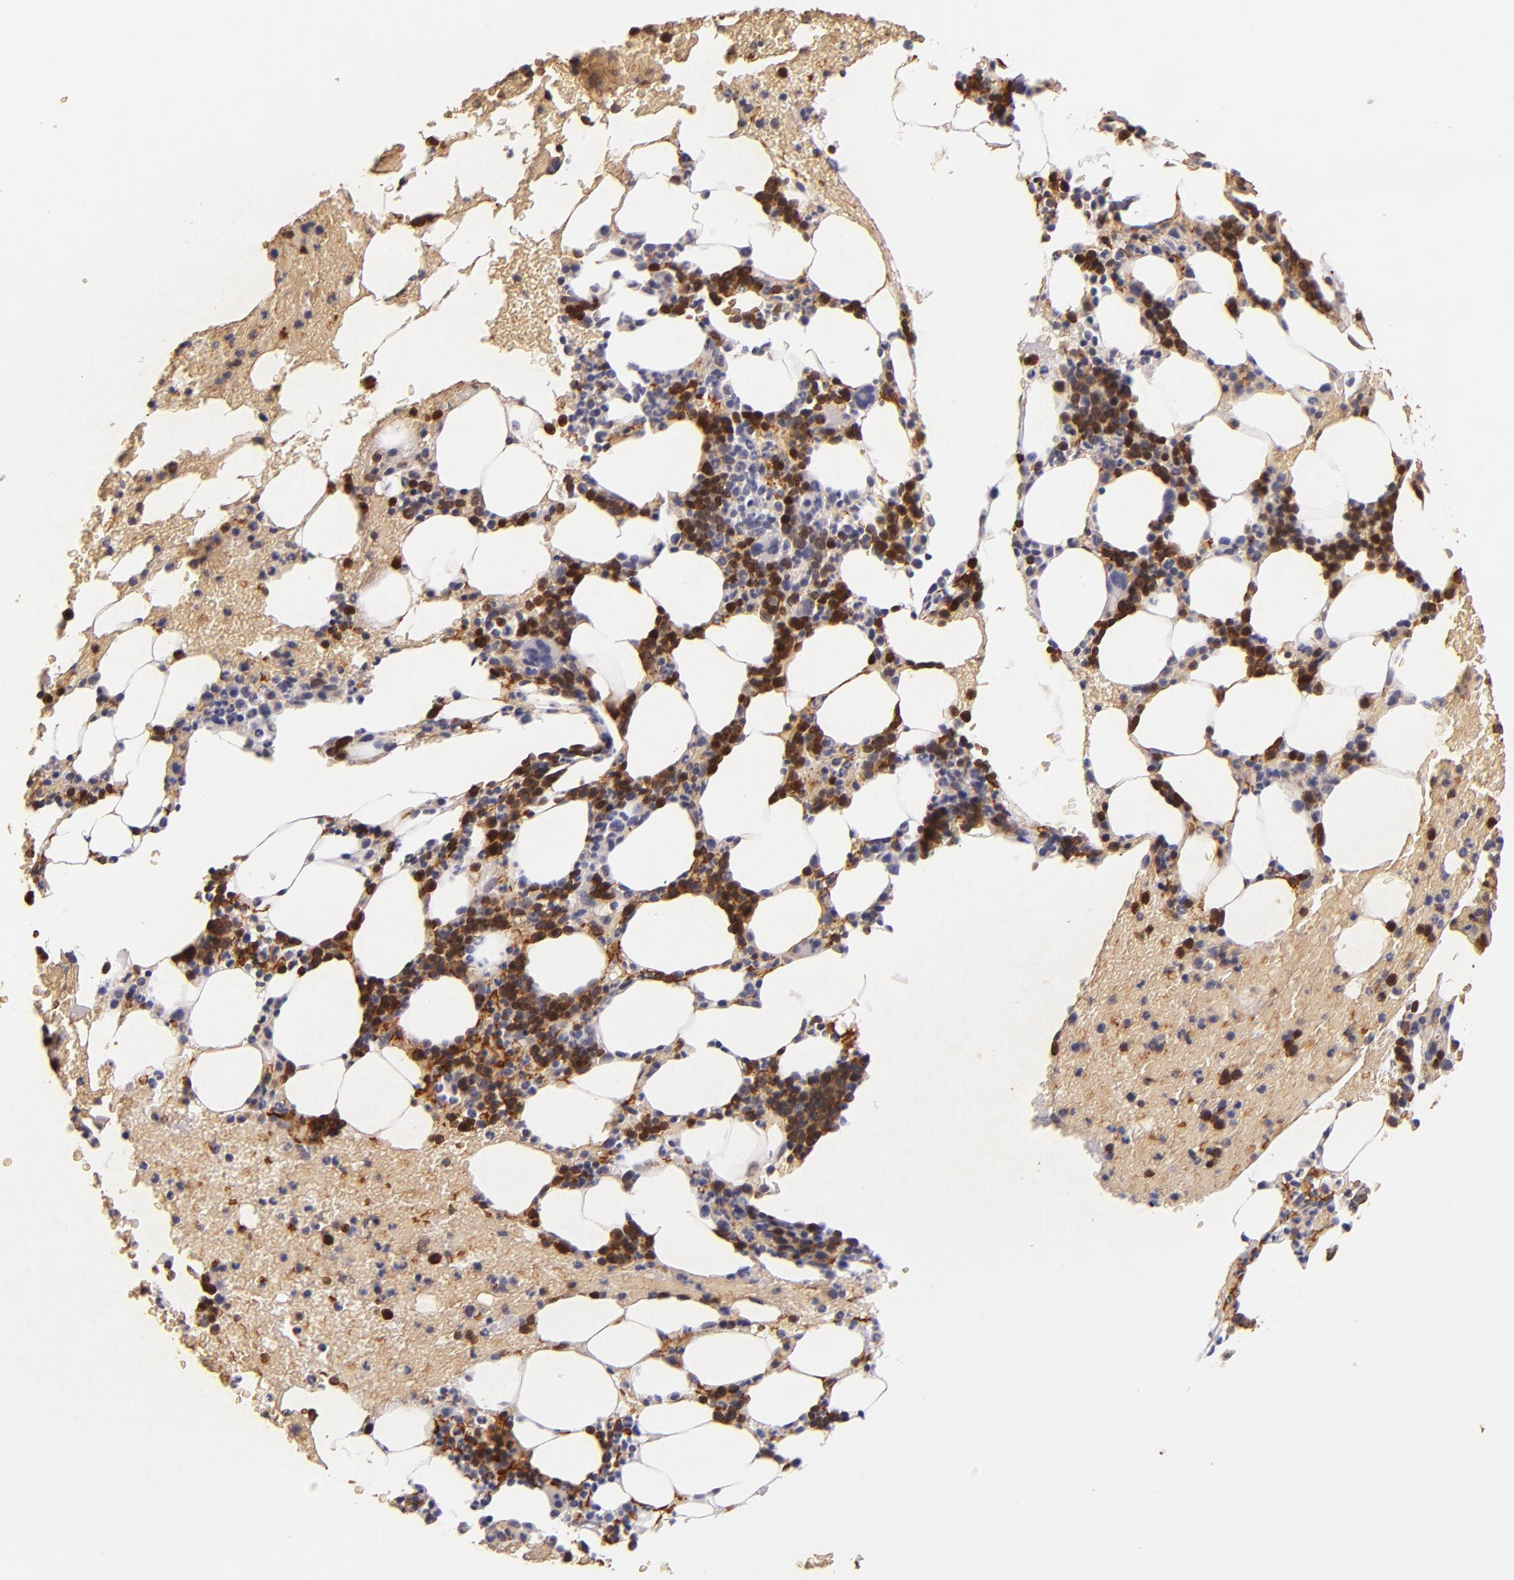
{"staining": {"intensity": "strong", "quantity": "25%-75%", "location": "cytoplasmic/membranous"}, "tissue": "bone marrow", "cell_type": "Hematopoietic cells", "image_type": "normal", "snomed": [{"axis": "morphology", "description": "Normal tissue, NOS"}, {"axis": "topography", "description": "Bone marrow"}], "caption": "A histopathology image of human bone marrow stained for a protein reveals strong cytoplasmic/membranous brown staining in hematopoietic cells. (IHC, brightfield microscopy, high magnification).", "gene": "SERPINC1", "patient": {"sex": "female", "age": 84}}